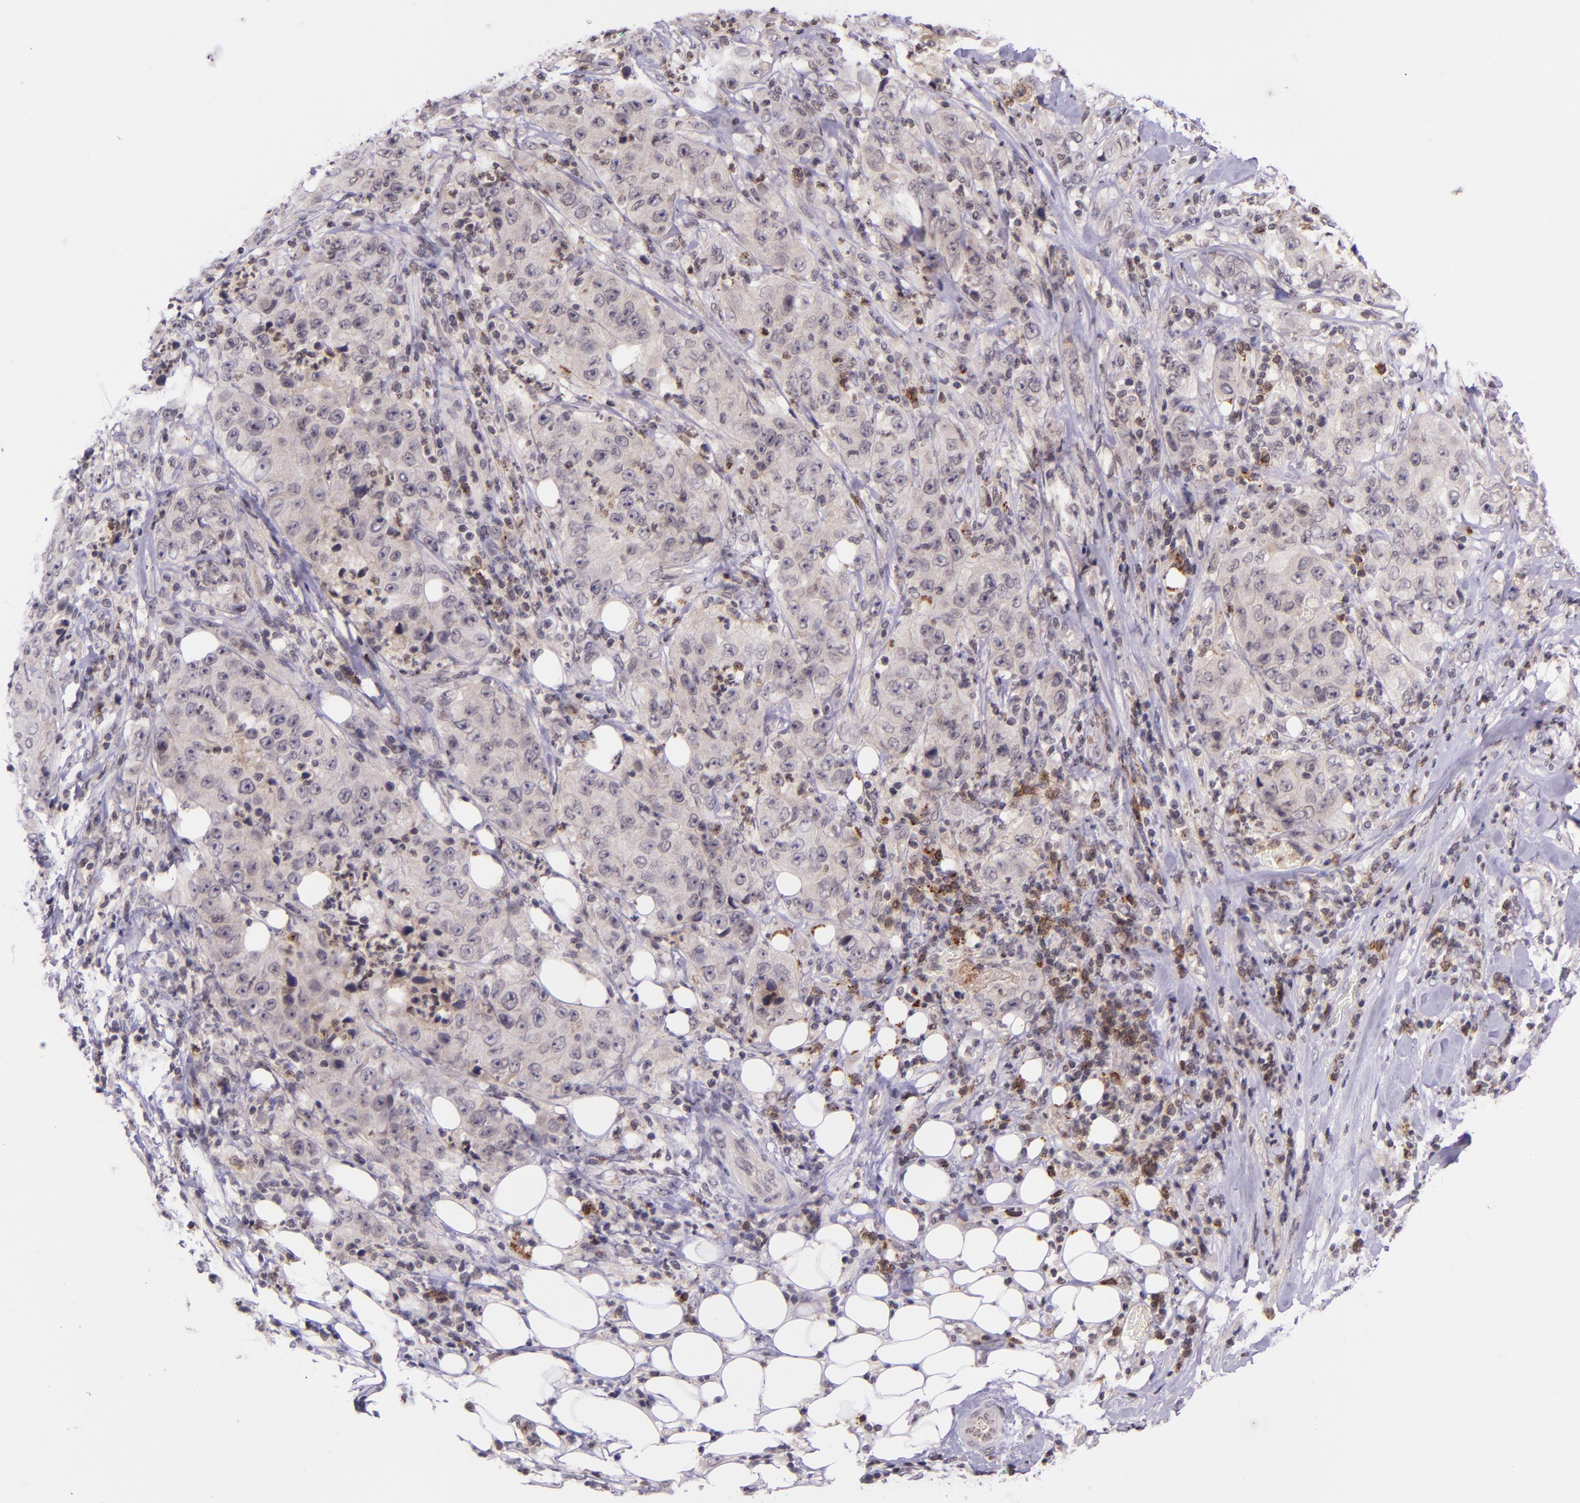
{"staining": {"intensity": "negative", "quantity": "none", "location": "none"}, "tissue": "lung cancer", "cell_type": "Tumor cells", "image_type": "cancer", "snomed": [{"axis": "morphology", "description": "Squamous cell carcinoma, NOS"}, {"axis": "topography", "description": "Lung"}], "caption": "DAB immunohistochemical staining of lung cancer (squamous cell carcinoma) reveals no significant positivity in tumor cells. (DAB immunohistochemistry (IHC) visualized using brightfield microscopy, high magnification).", "gene": "SELL", "patient": {"sex": "male", "age": 64}}